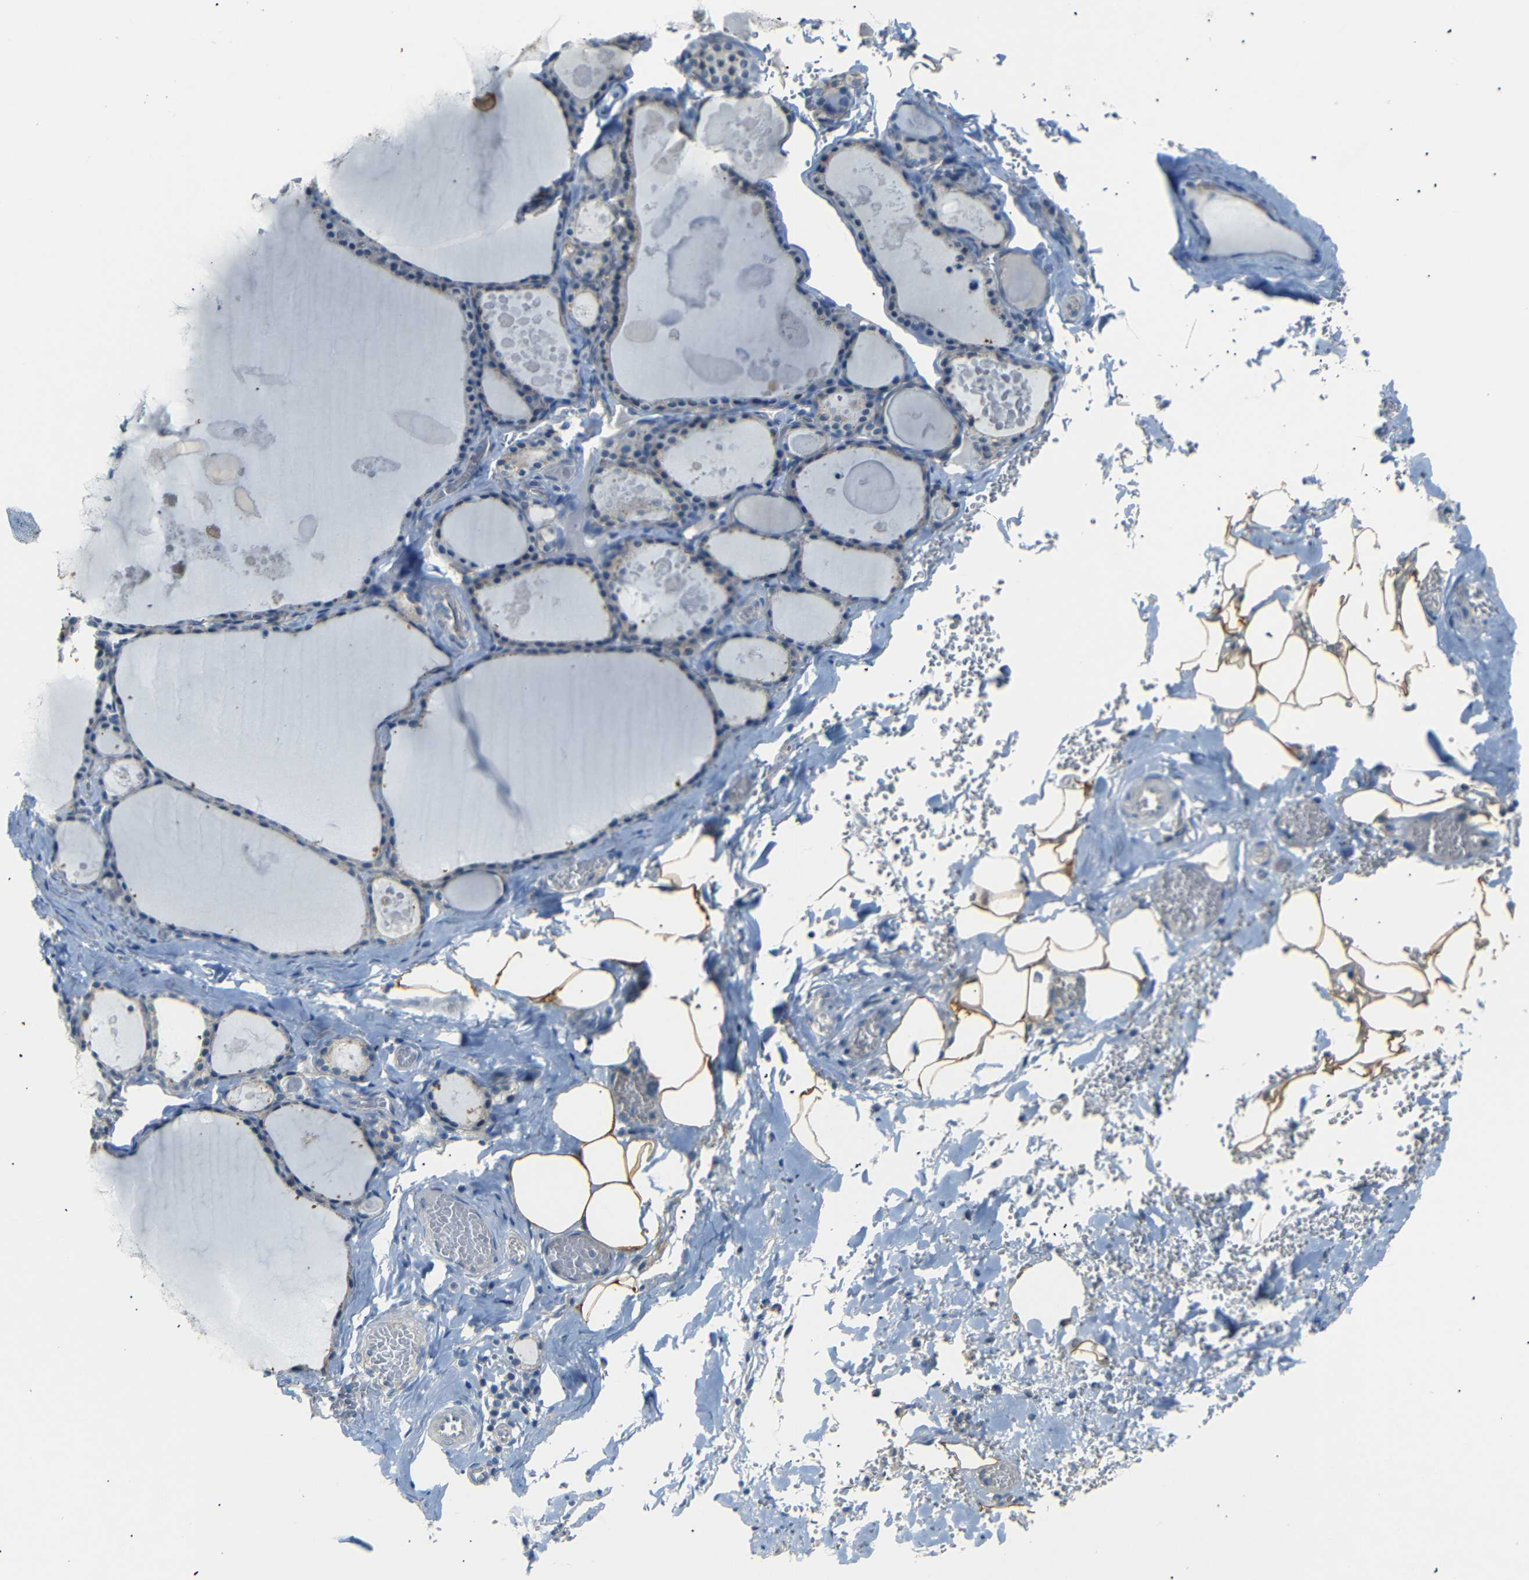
{"staining": {"intensity": "weak", "quantity": "25%-75%", "location": "cytoplasmic/membranous"}, "tissue": "thyroid gland", "cell_type": "Glandular cells", "image_type": "normal", "snomed": [{"axis": "morphology", "description": "Normal tissue, NOS"}, {"axis": "topography", "description": "Thyroid gland"}], "caption": "IHC micrograph of normal human thyroid gland stained for a protein (brown), which exhibits low levels of weak cytoplasmic/membranous staining in about 25%-75% of glandular cells.", "gene": "SFN", "patient": {"sex": "male", "age": 56}}